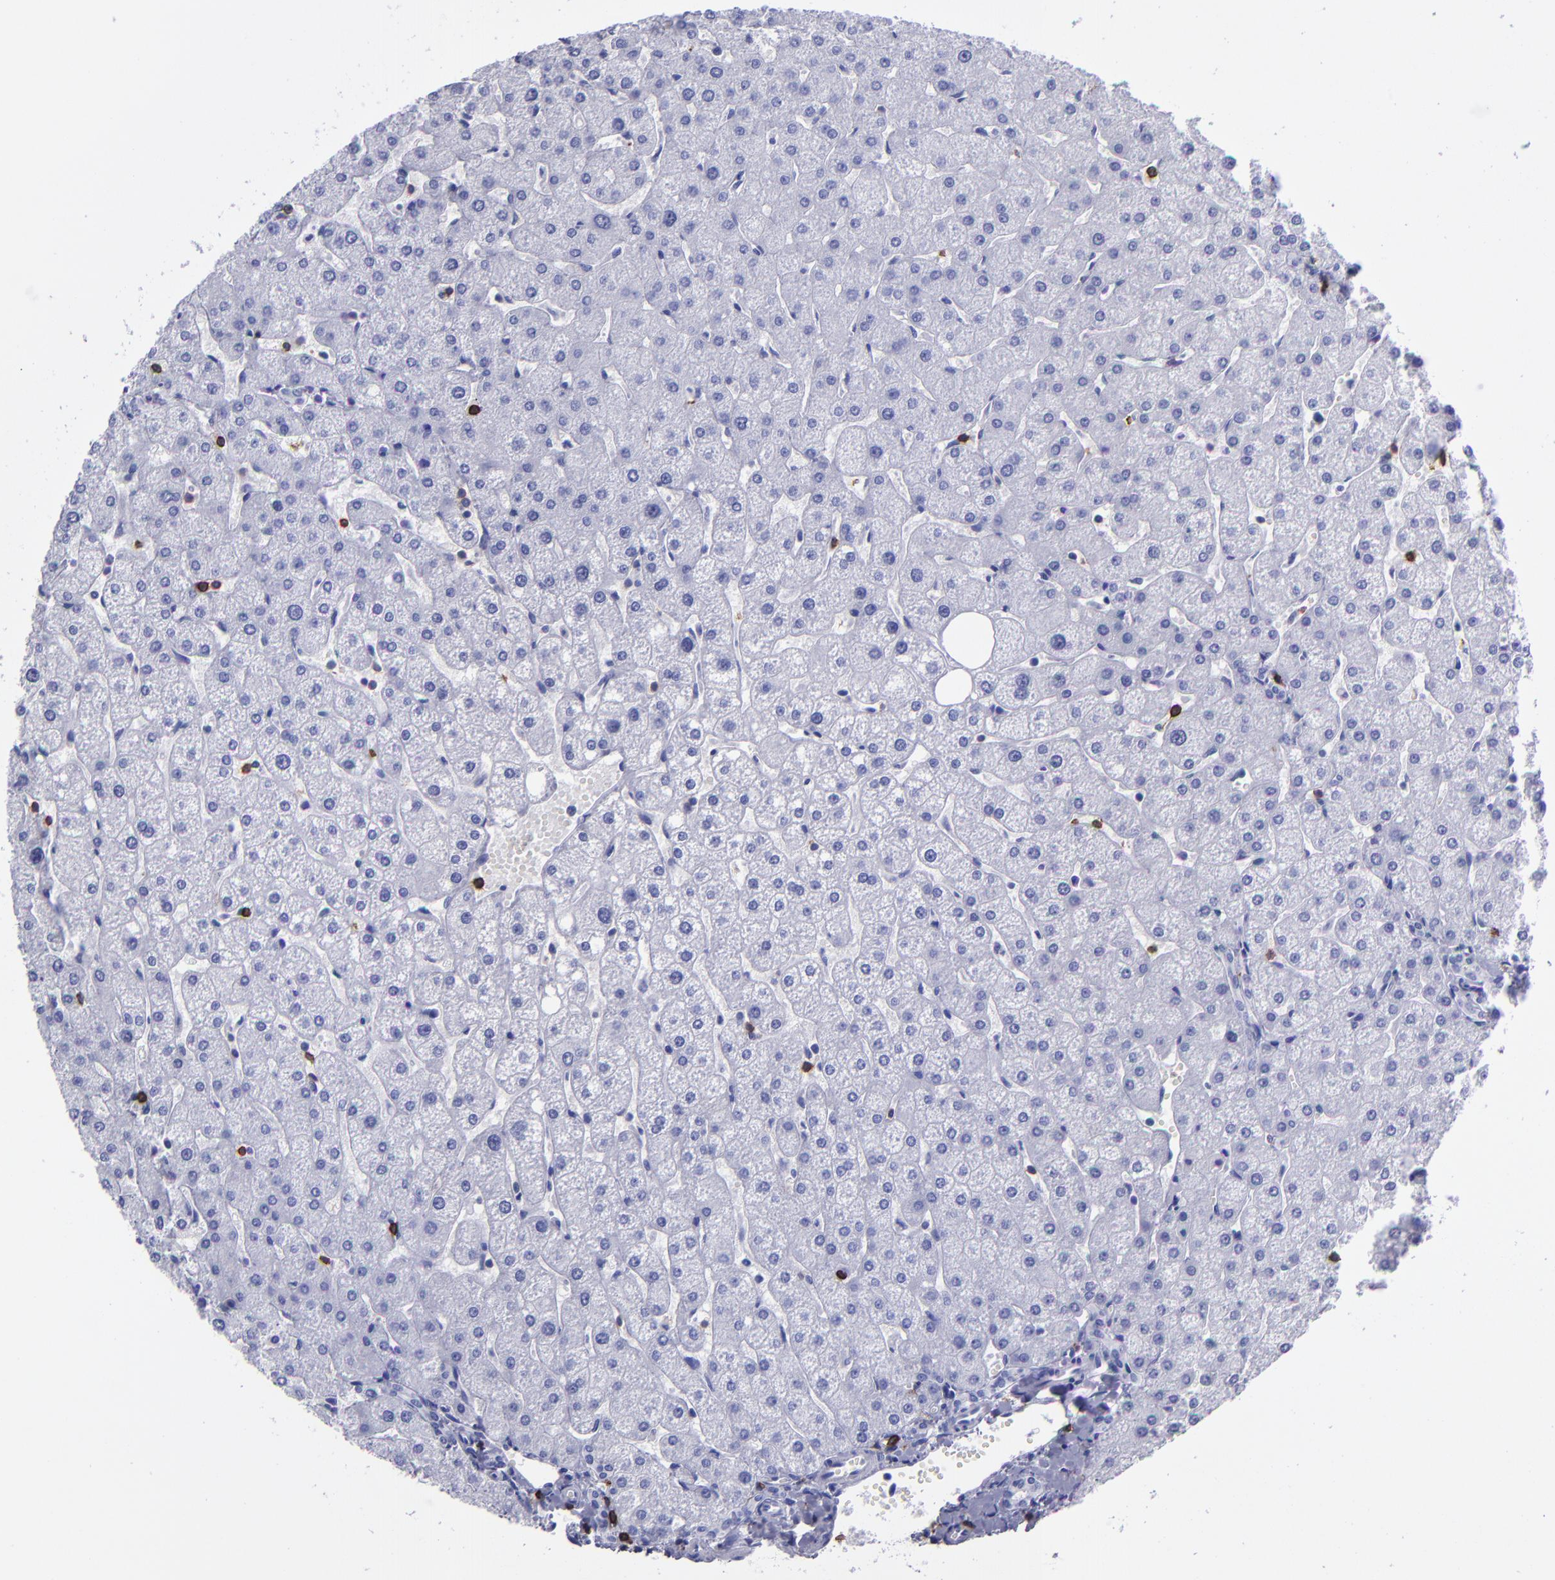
{"staining": {"intensity": "negative", "quantity": "none", "location": "none"}, "tissue": "liver", "cell_type": "Cholangiocytes", "image_type": "normal", "snomed": [{"axis": "morphology", "description": "Normal tissue, NOS"}, {"axis": "topography", "description": "Liver"}], "caption": "Immunohistochemical staining of benign liver shows no significant expression in cholangiocytes.", "gene": "CD6", "patient": {"sex": "male", "age": 67}}